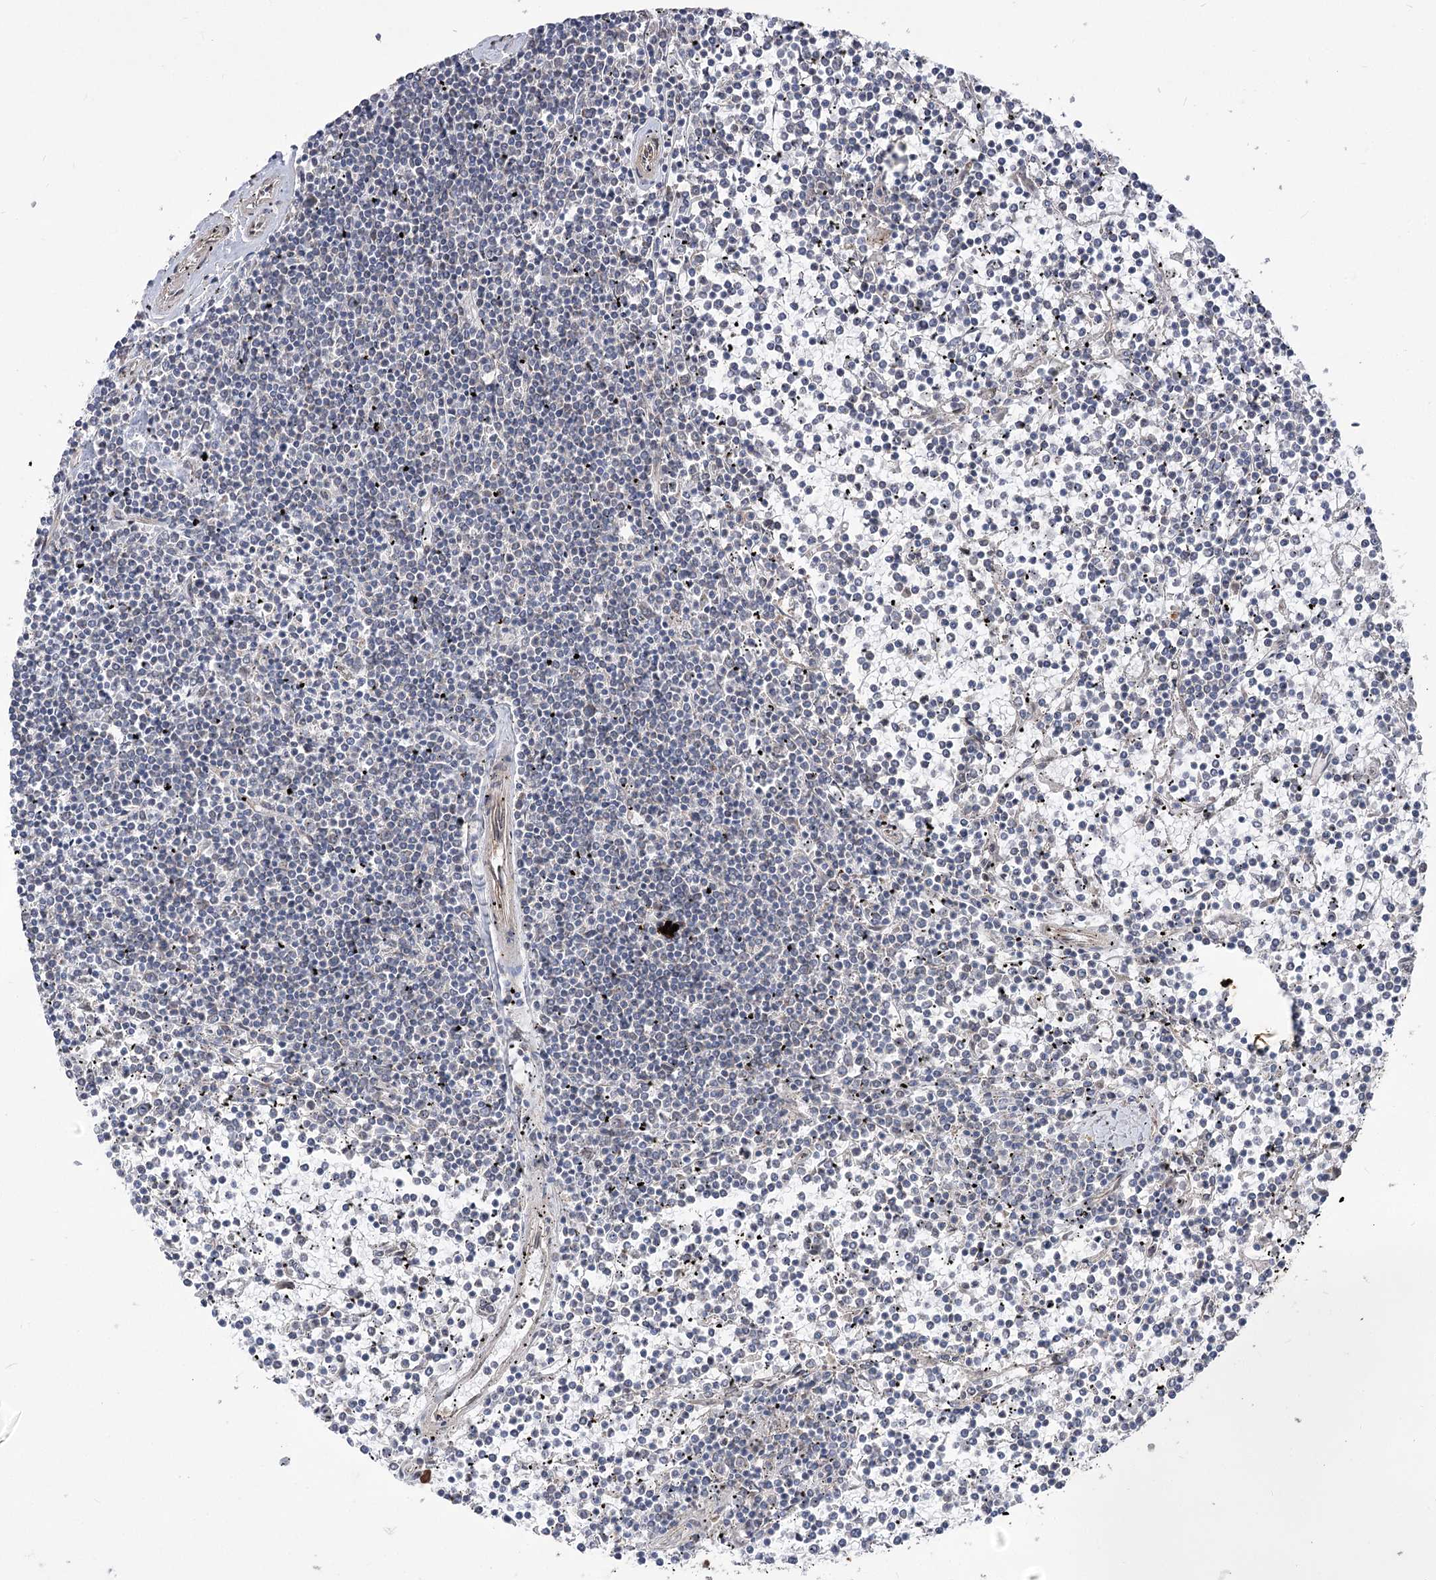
{"staining": {"intensity": "negative", "quantity": "none", "location": "none"}, "tissue": "lymphoma", "cell_type": "Tumor cells", "image_type": "cancer", "snomed": [{"axis": "morphology", "description": "Malignant lymphoma, non-Hodgkin's type, Low grade"}, {"axis": "topography", "description": "Spleen"}], "caption": "This is an IHC image of human lymphoma. There is no staining in tumor cells.", "gene": "ZSCAN23", "patient": {"sex": "female", "age": 19}}